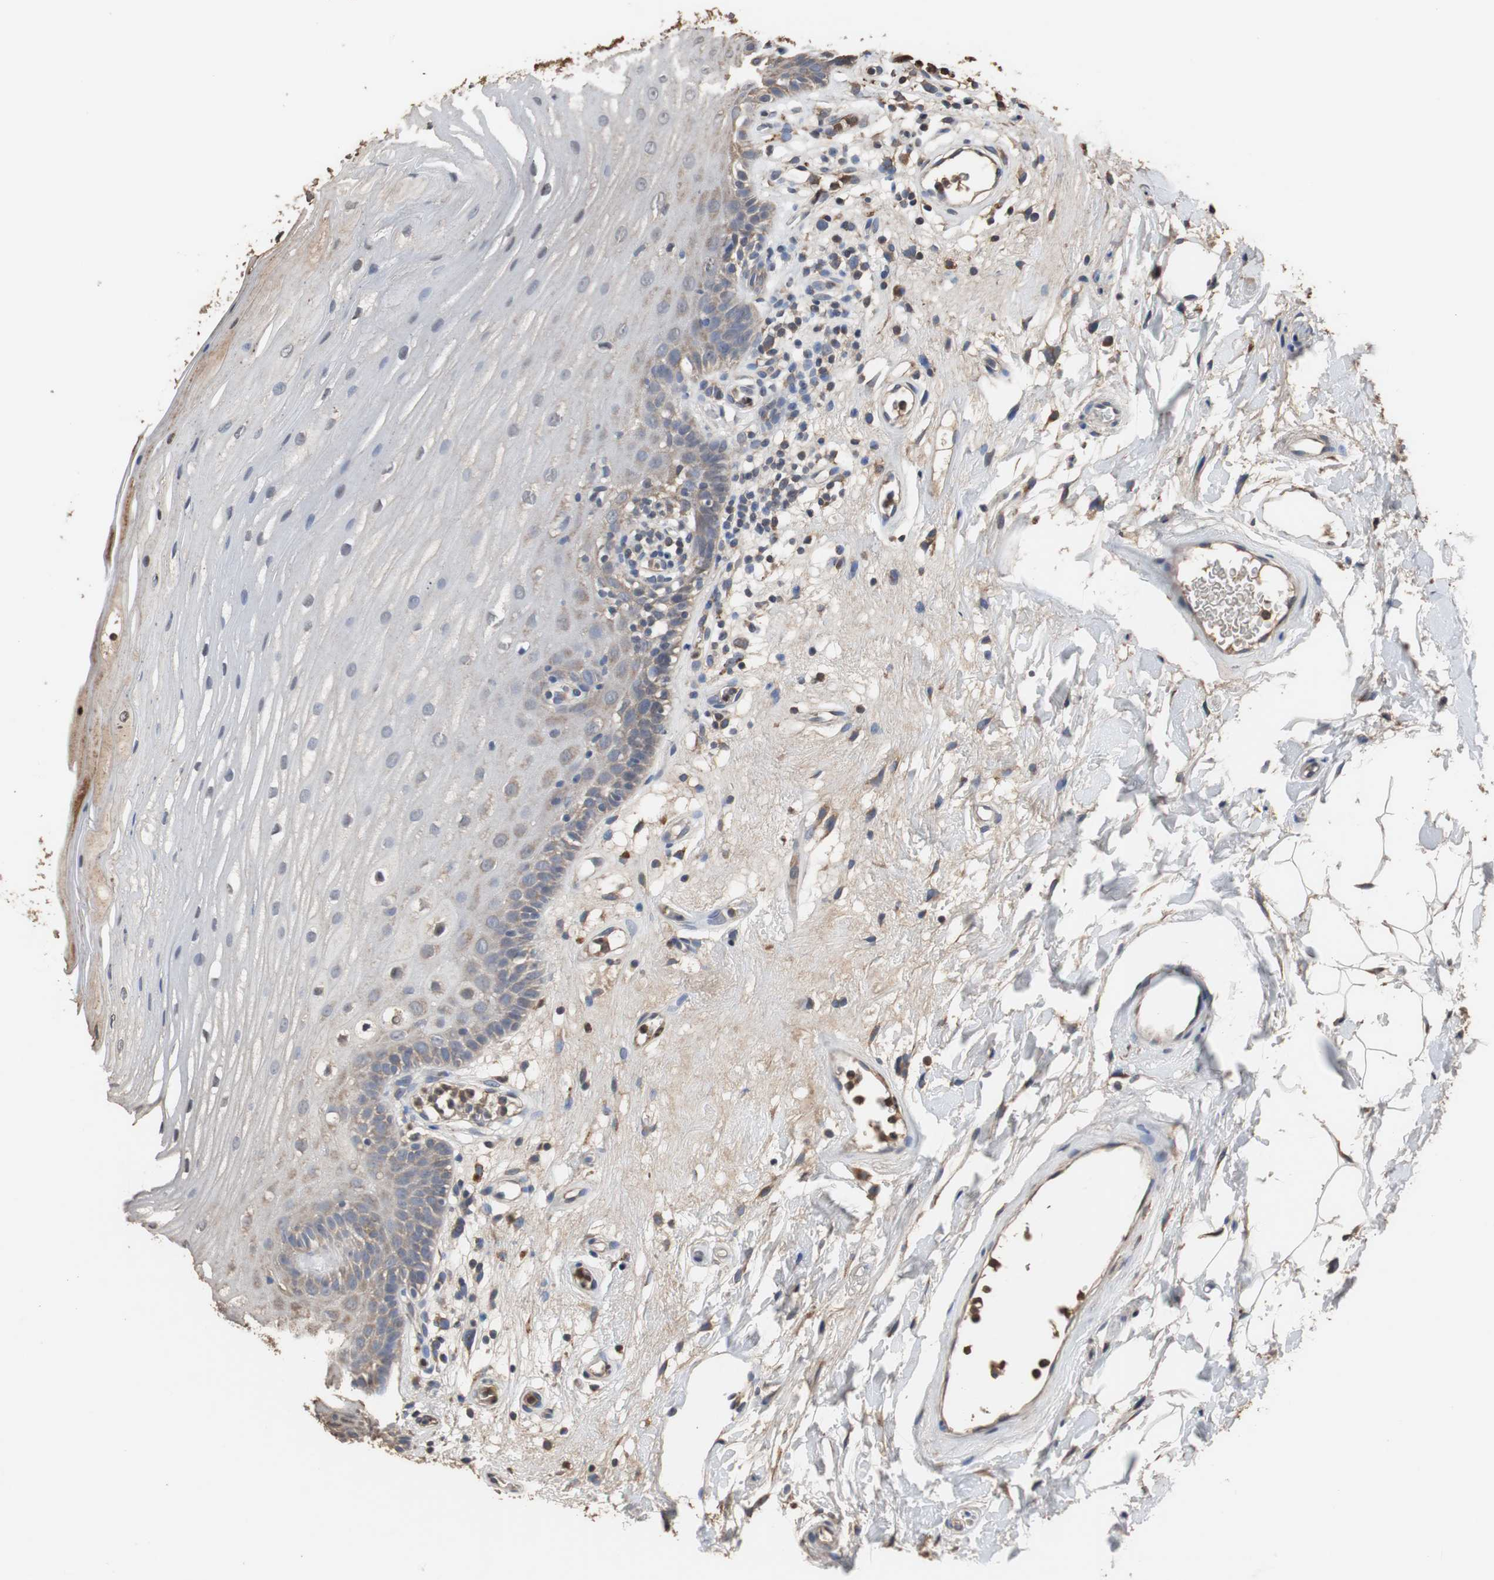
{"staining": {"intensity": "weak", "quantity": "25%-75%", "location": "cytoplasmic/membranous"}, "tissue": "oral mucosa", "cell_type": "Squamous epithelial cells", "image_type": "normal", "snomed": [{"axis": "morphology", "description": "Normal tissue, NOS"}, {"axis": "morphology", "description": "Squamous cell carcinoma, NOS"}, {"axis": "topography", "description": "Skeletal muscle"}, {"axis": "topography", "description": "Oral tissue"}], "caption": "About 25%-75% of squamous epithelial cells in unremarkable human oral mucosa exhibit weak cytoplasmic/membranous protein staining as visualized by brown immunohistochemical staining.", "gene": "SCIMP", "patient": {"sex": "male", "age": 71}}